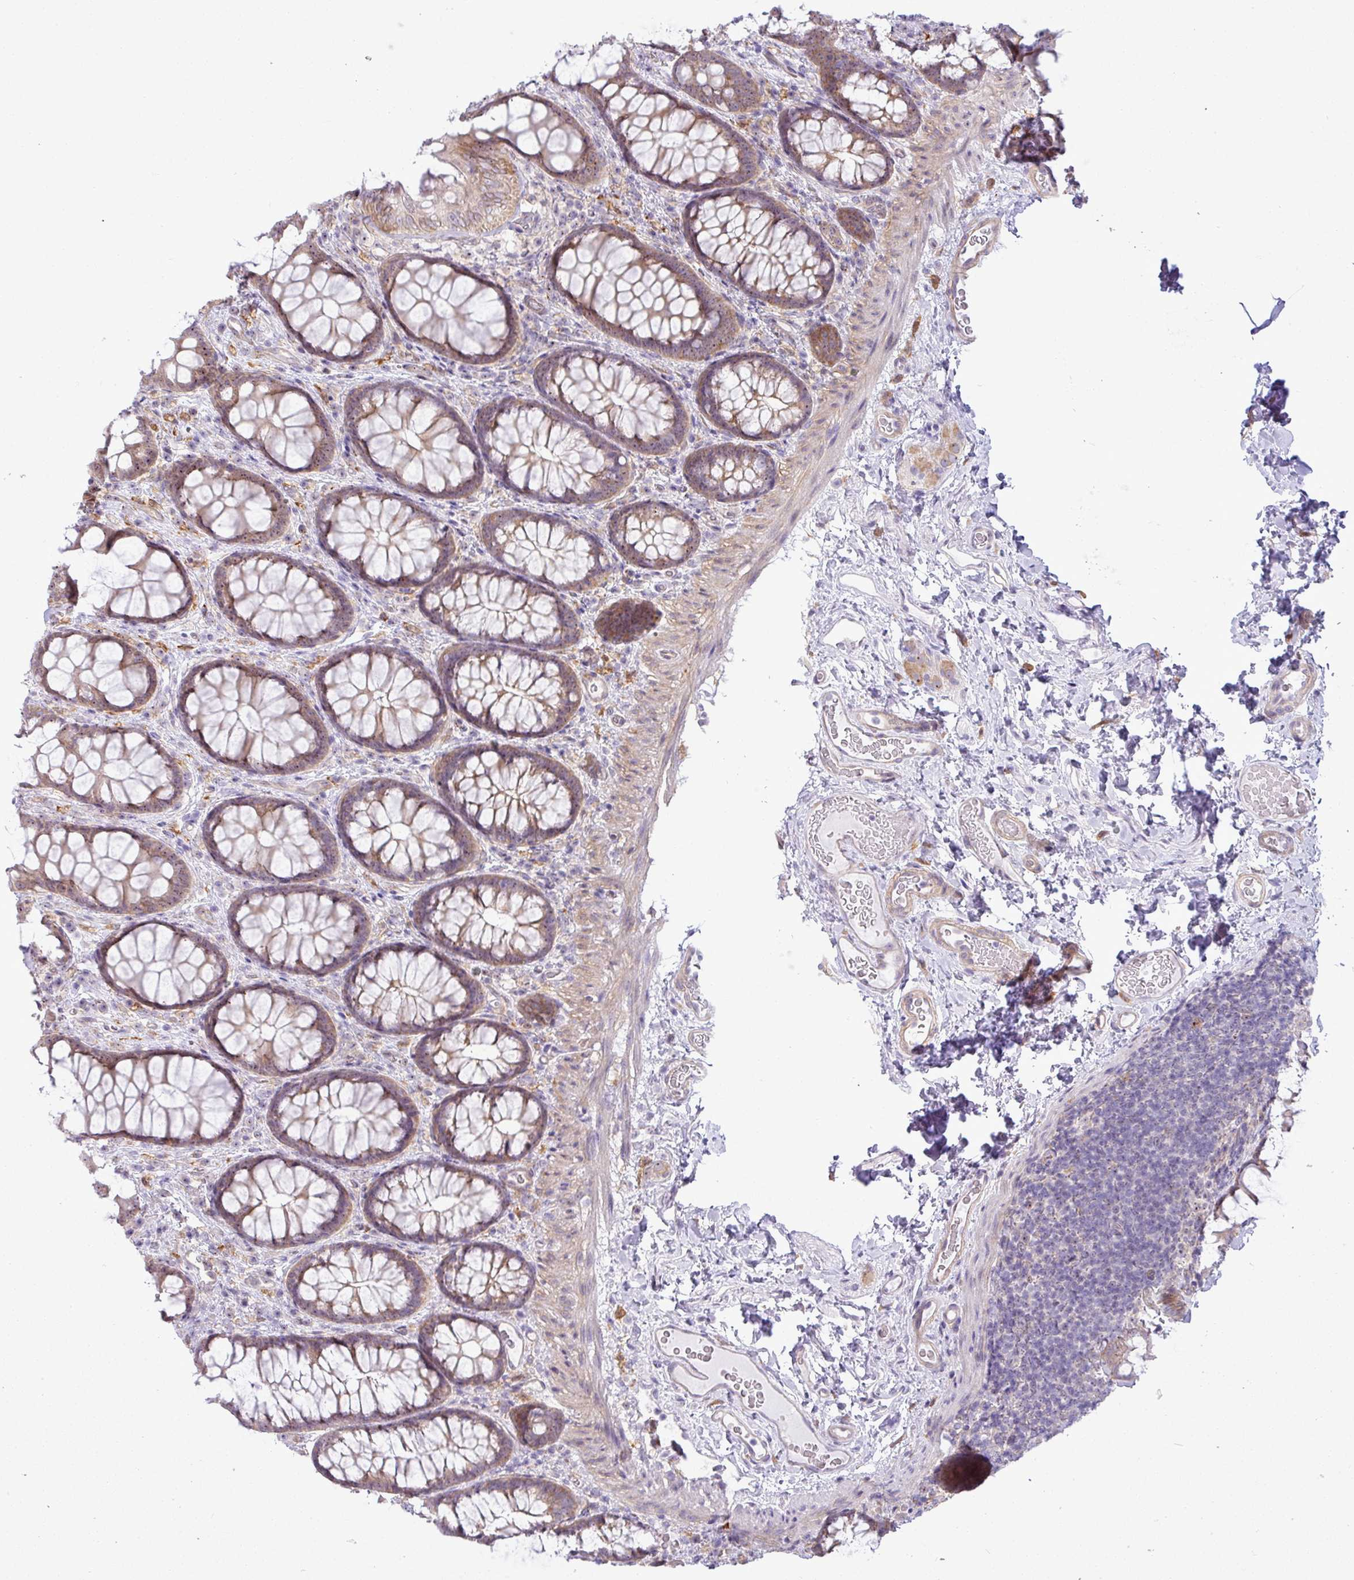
{"staining": {"intensity": "weak", "quantity": ">75%", "location": "cytoplasmic/membranous"}, "tissue": "colon", "cell_type": "Endothelial cells", "image_type": "normal", "snomed": [{"axis": "morphology", "description": "Normal tissue, NOS"}, {"axis": "topography", "description": "Colon"}], "caption": "Normal colon shows weak cytoplasmic/membranous staining in approximately >75% of endothelial cells, visualized by immunohistochemistry.", "gene": "MAK16", "patient": {"sex": "male", "age": 46}}